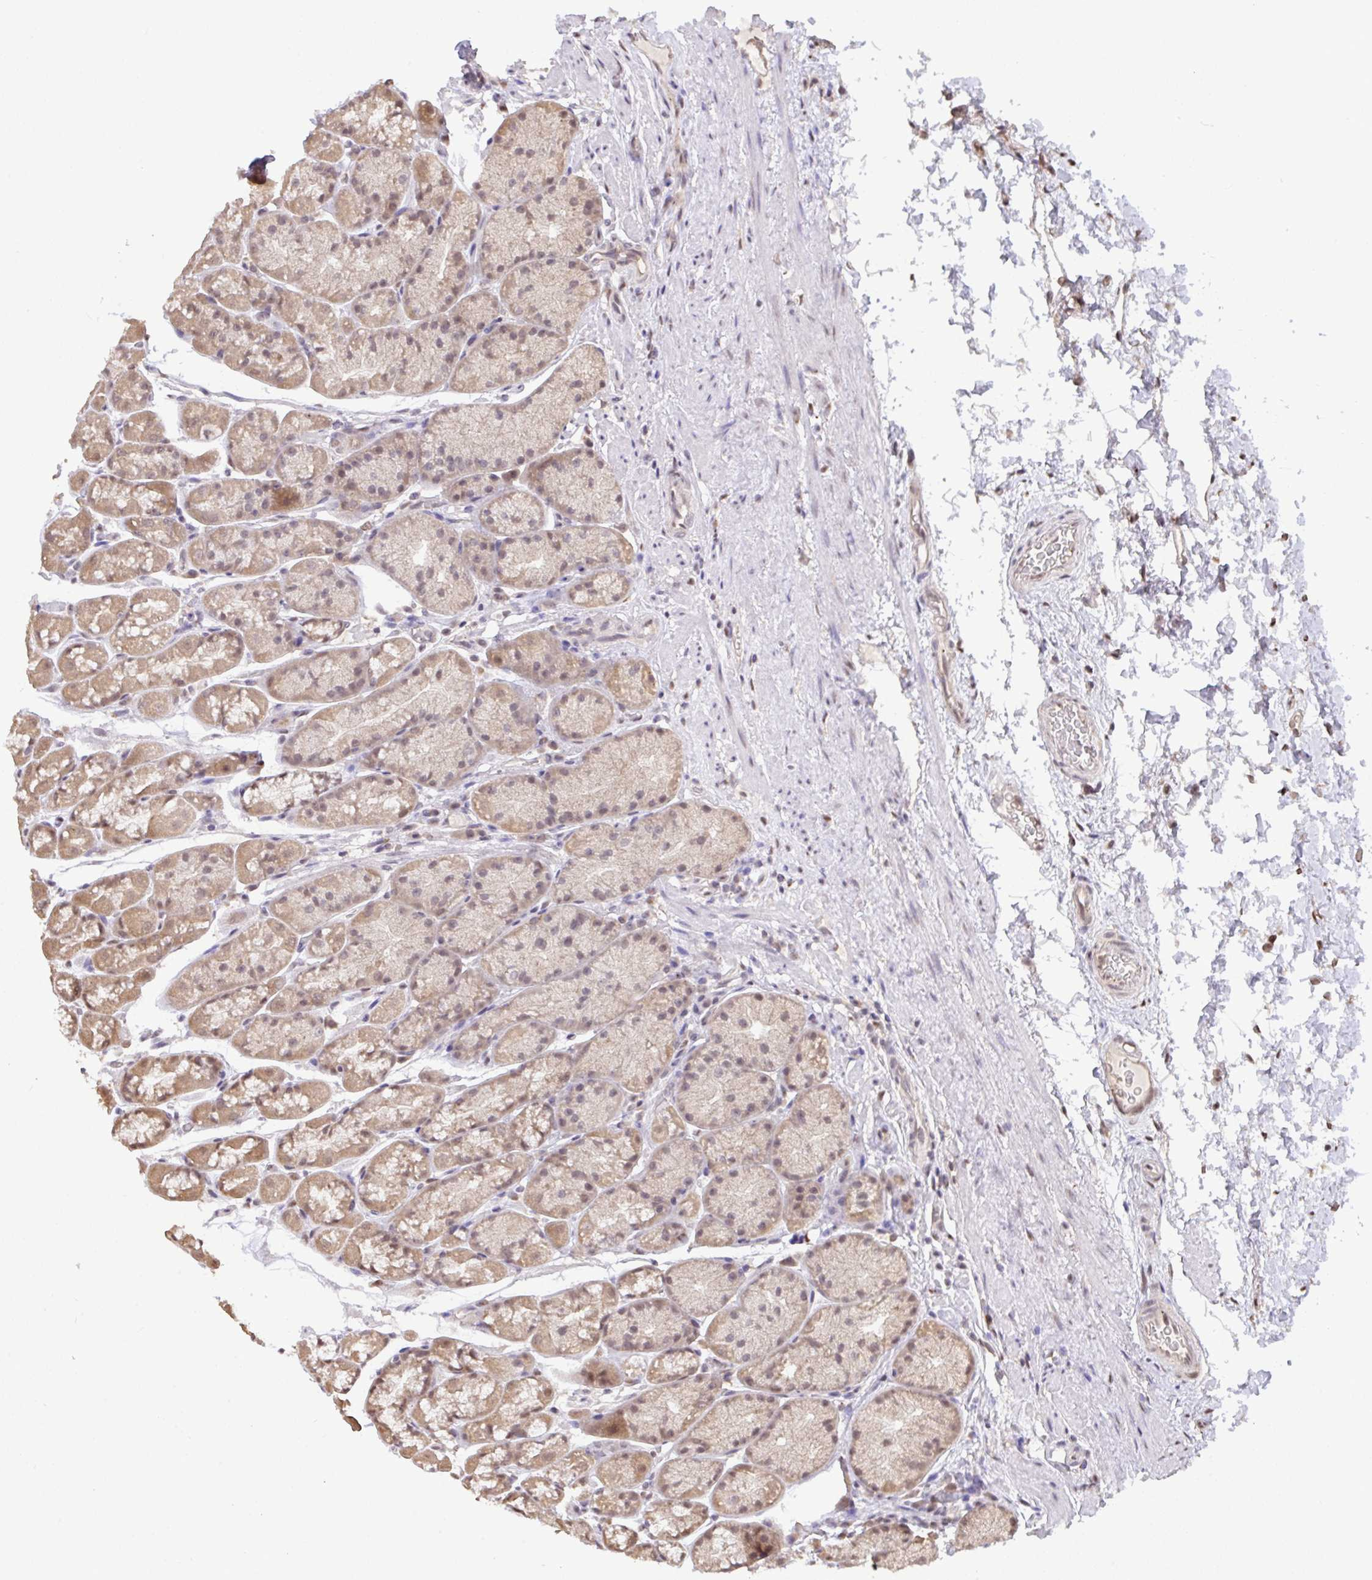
{"staining": {"intensity": "moderate", "quantity": ">75%", "location": "cytoplasmic/membranous,nuclear"}, "tissue": "stomach", "cell_type": "Glandular cells", "image_type": "normal", "snomed": [{"axis": "morphology", "description": "Normal tissue, NOS"}, {"axis": "topography", "description": "Stomach, lower"}], "caption": "A micrograph of stomach stained for a protein shows moderate cytoplasmic/membranous,nuclear brown staining in glandular cells. Nuclei are stained in blue.", "gene": "C12orf57", "patient": {"sex": "male", "age": 67}}